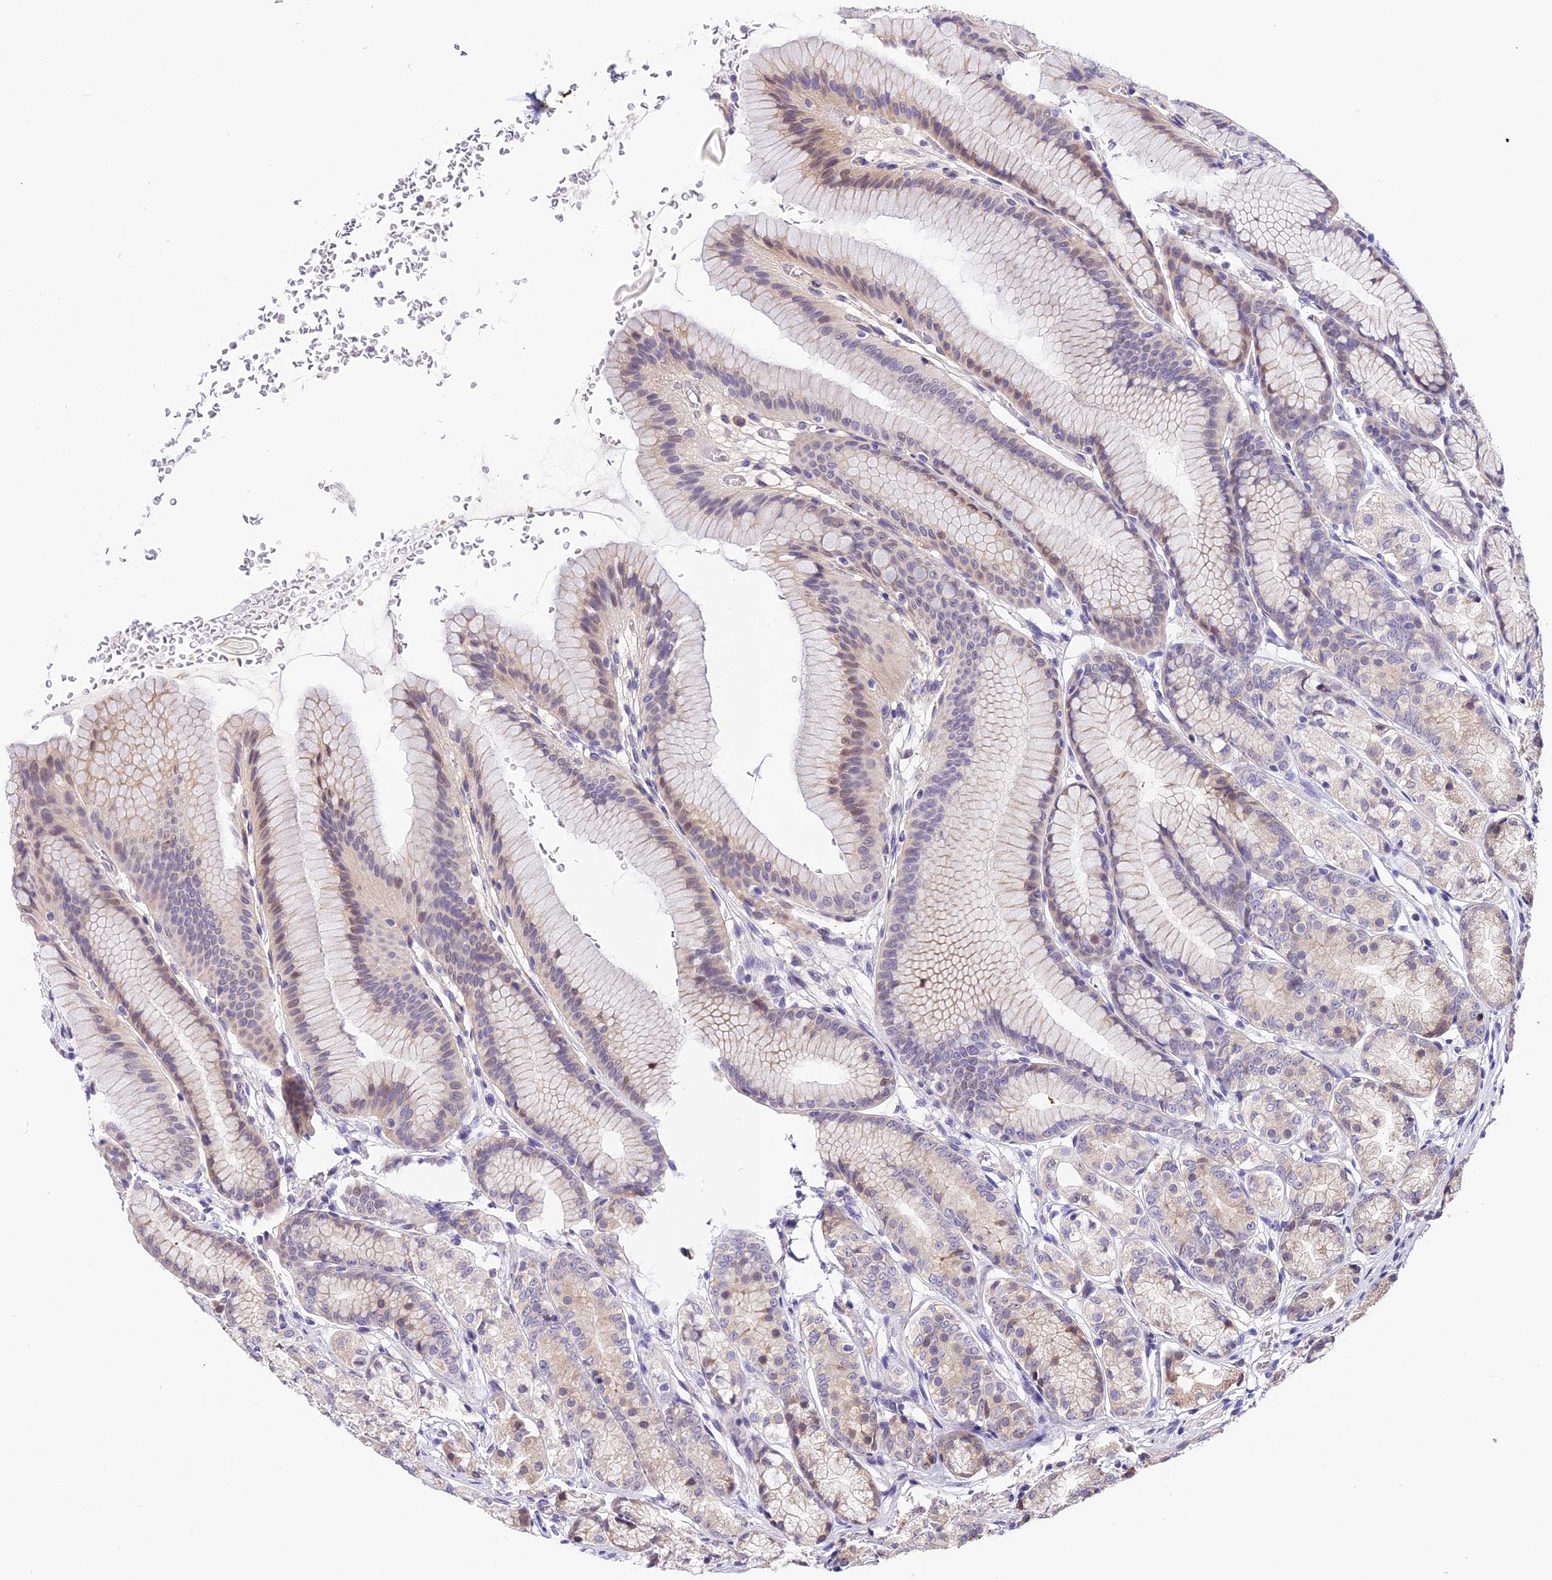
{"staining": {"intensity": "weak", "quantity": "25%-75%", "location": "nuclear"}, "tissue": "stomach", "cell_type": "Glandular cells", "image_type": "normal", "snomed": [{"axis": "morphology", "description": "Normal tissue, NOS"}, {"axis": "morphology", "description": "Adenocarcinoma, NOS"}, {"axis": "morphology", "description": "Adenocarcinoma, High grade"}, {"axis": "topography", "description": "Stomach, upper"}, {"axis": "topography", "description": "Stomach"}], "caption": "About 25%-75% of glandular cells in unremarkable human stomach demonstrate weak nuclear protein staining as visualized by brown immunohistochemical staining.", "gene": "BSCL2", "patient": {"sex": "female", "age": 65}}